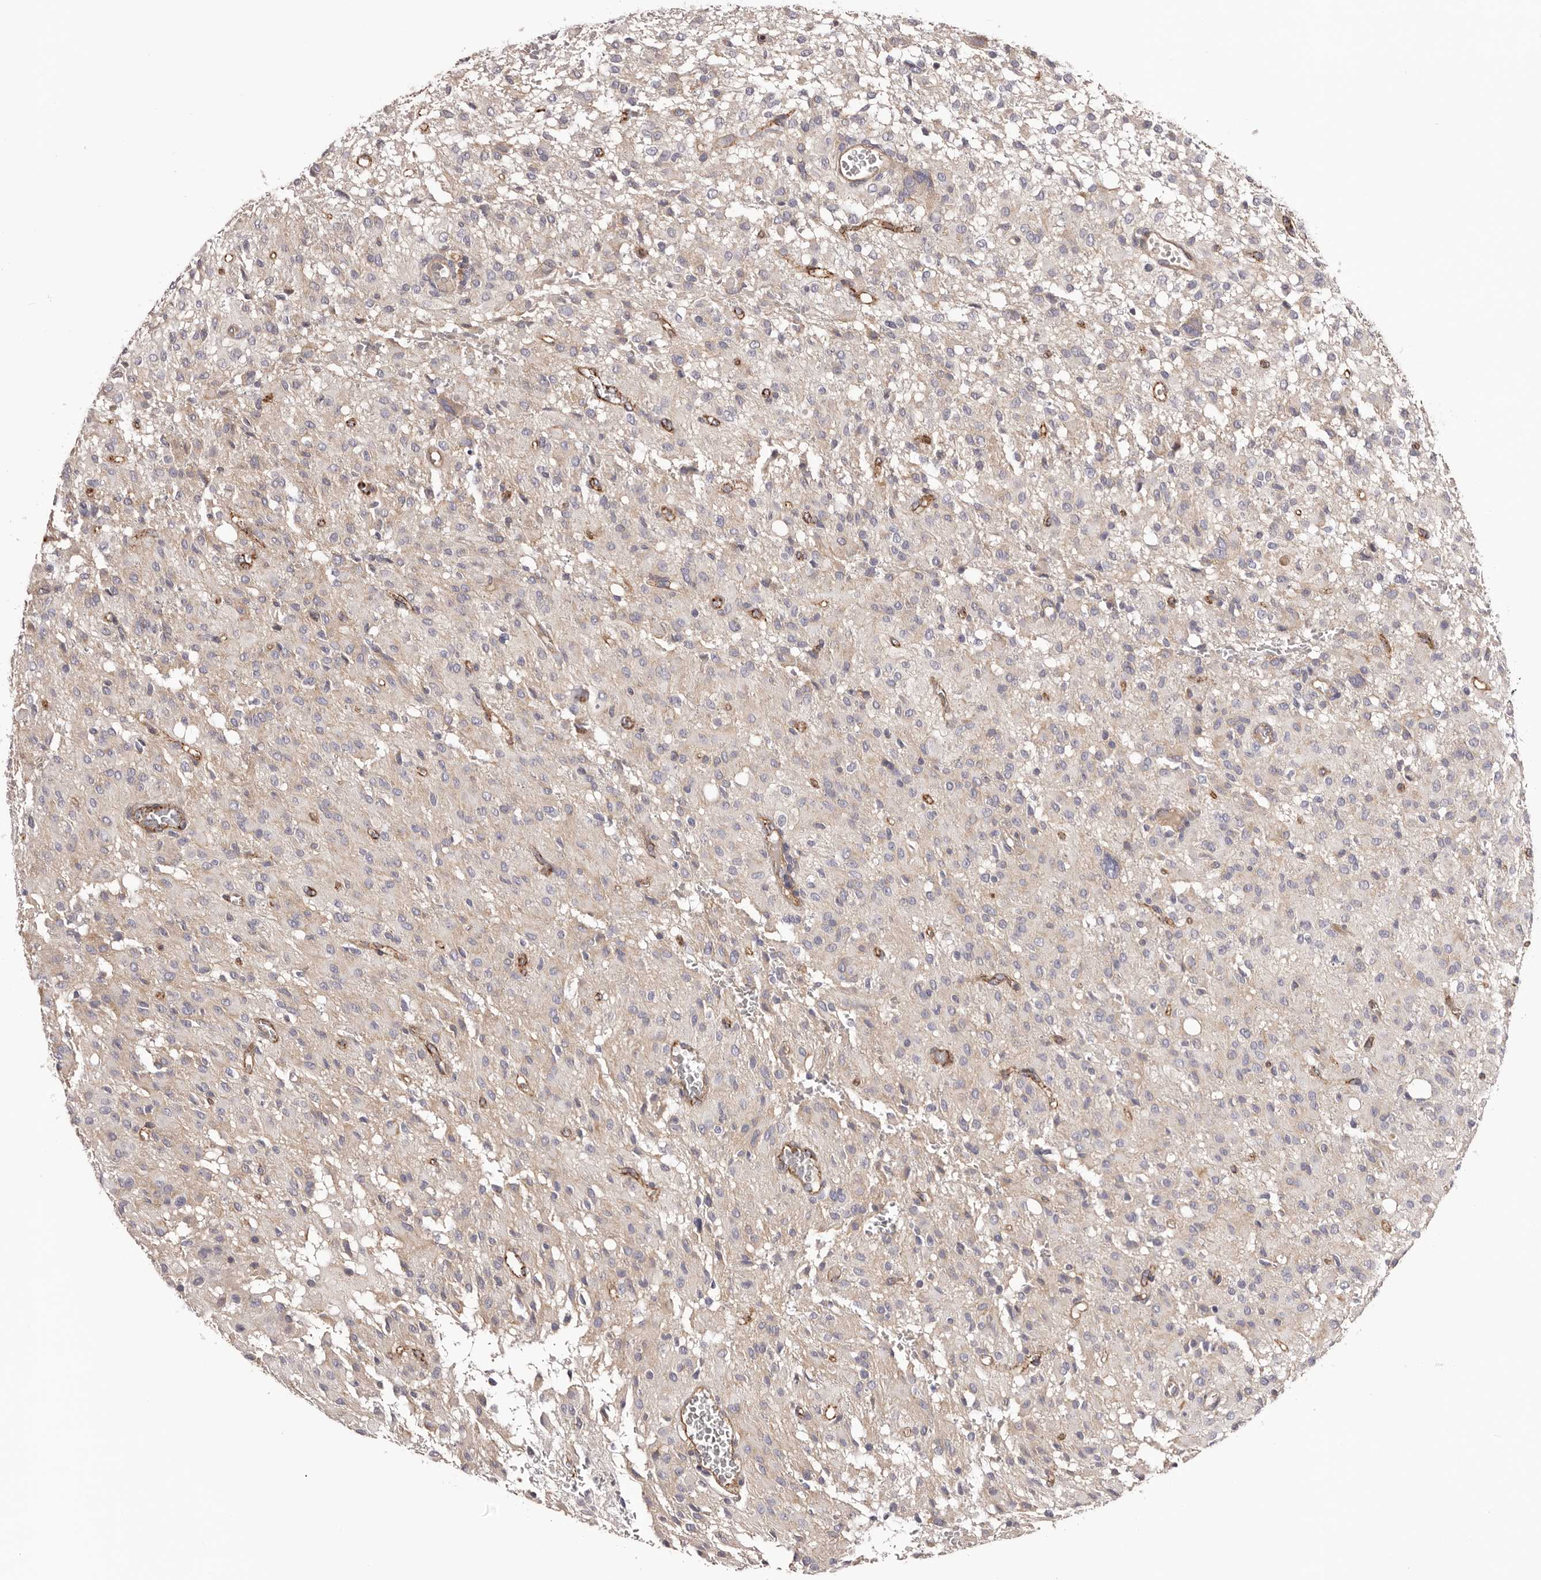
{"staining": {"intensity": "negative", "quantity": "none", "location": "none"}, "tissue": "glioma", "cell_type": "Tumor cells", "image_type": "cancer", "snomed": [{"axis": "morphology", "description": "Glioma, malignant, High grade"}, {"axis": "topography", "description": "Brain"}], "caption": "A histopathology image of malignant glioma (high-grade) stained for a protein shows no brown staining in tumor cells.", "gene": "DMRT2", "patient": {"sex": "female", "age": 59}}